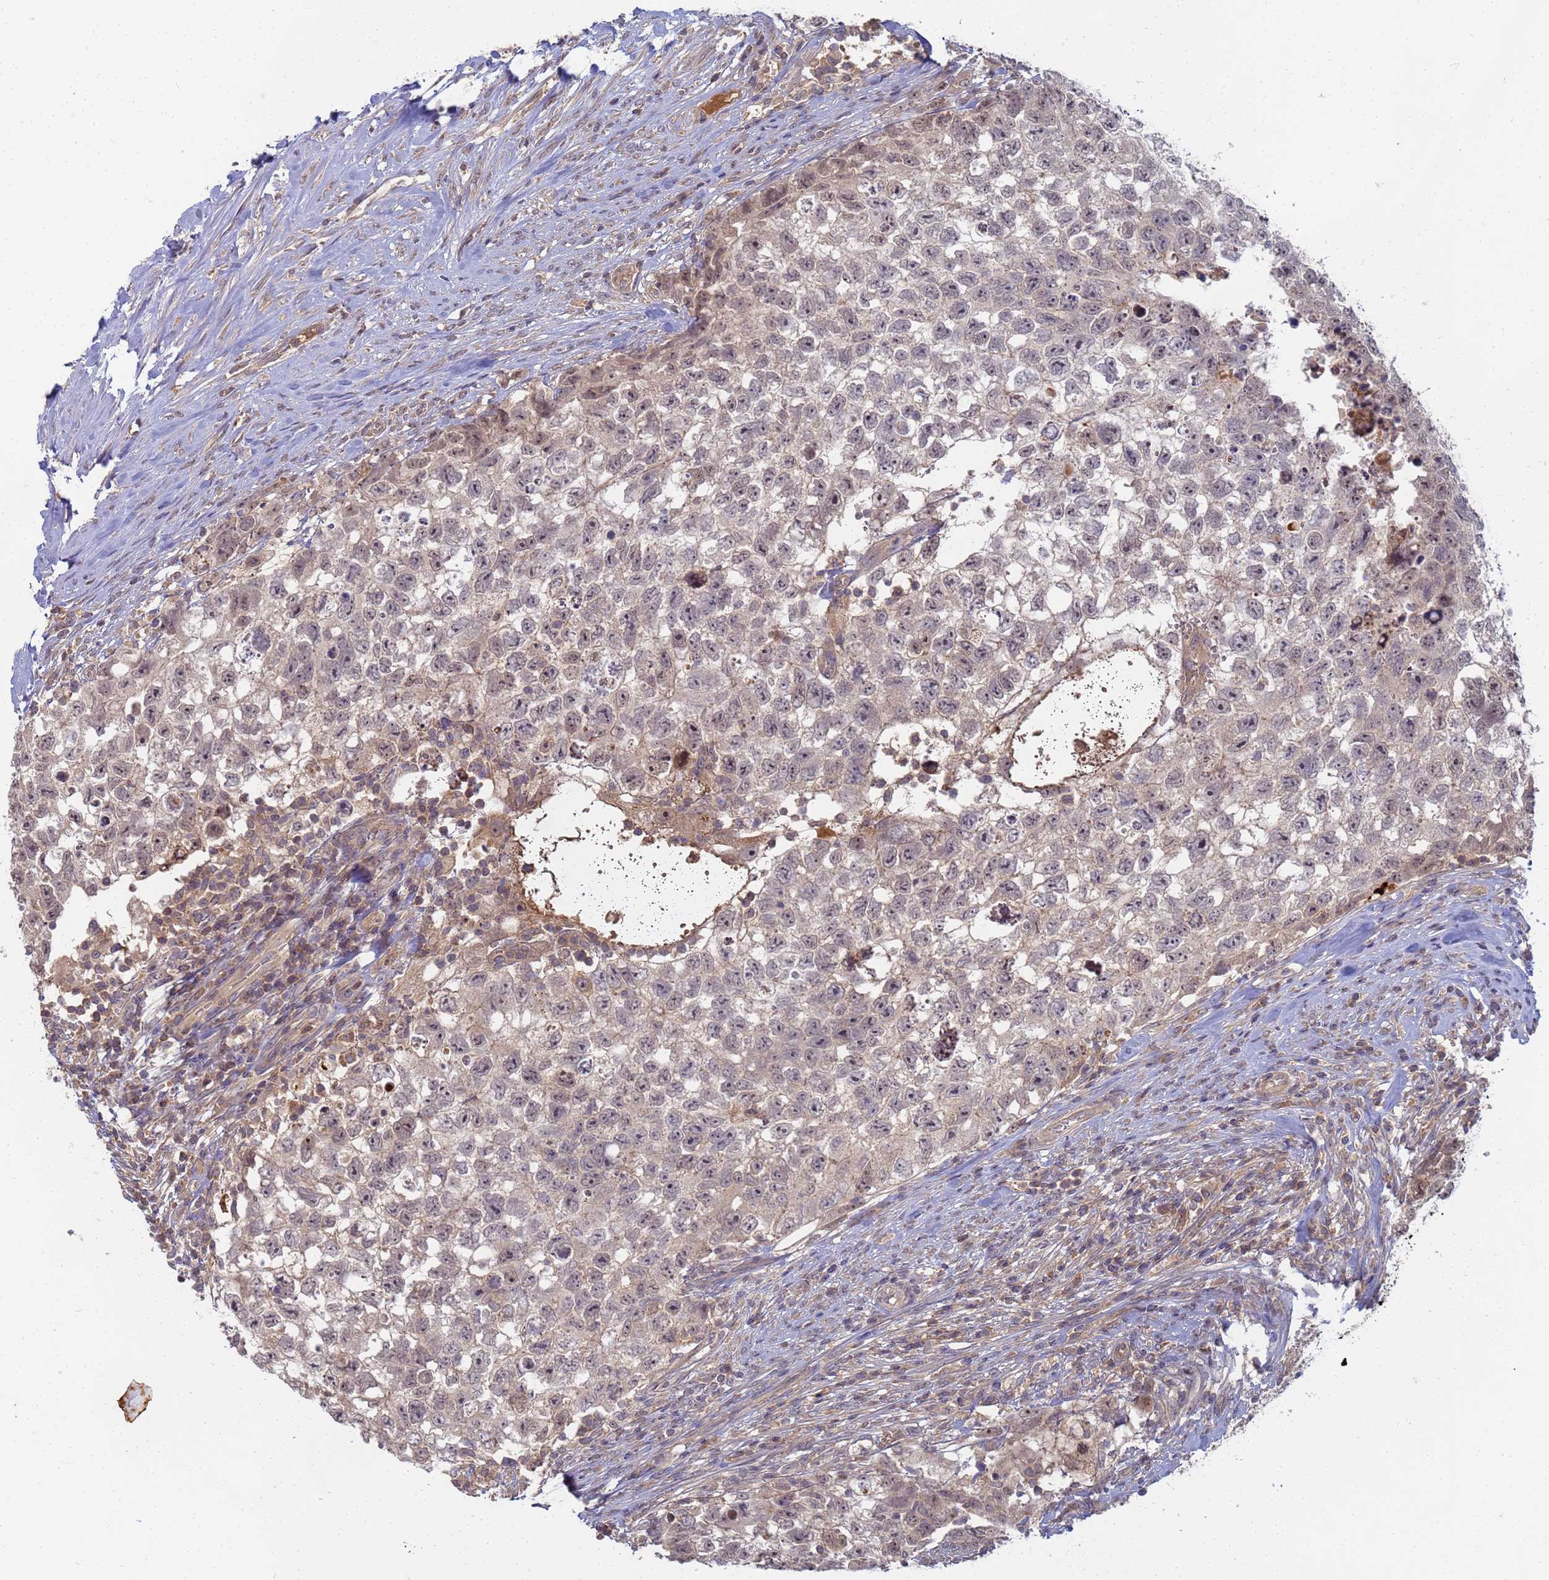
{"staining": {"intensity": "weak", "quantity": "<25%", "location": "nuclear"}, "tissue": "testis cancer", "cell_type": "Tumor cells", "image_type": "cancer", "snomed": [{"axis": "morphology", "description": "Seminoma, NOS"}, {"axis": "morphology", "description": "Carcinoma, Embryonal, NOS"}, {"axis": "topography", "description": "Testis"}], "caption": "Tumor cells show no significant expression in testis cancer. Brightfield microscopy of immunohistochemistry stained with DAB (brown) and hematoxylin (blue), captured at high magnification.", "gene": "SHARPIN", "patient": {"sex": "male", "age": 29}}